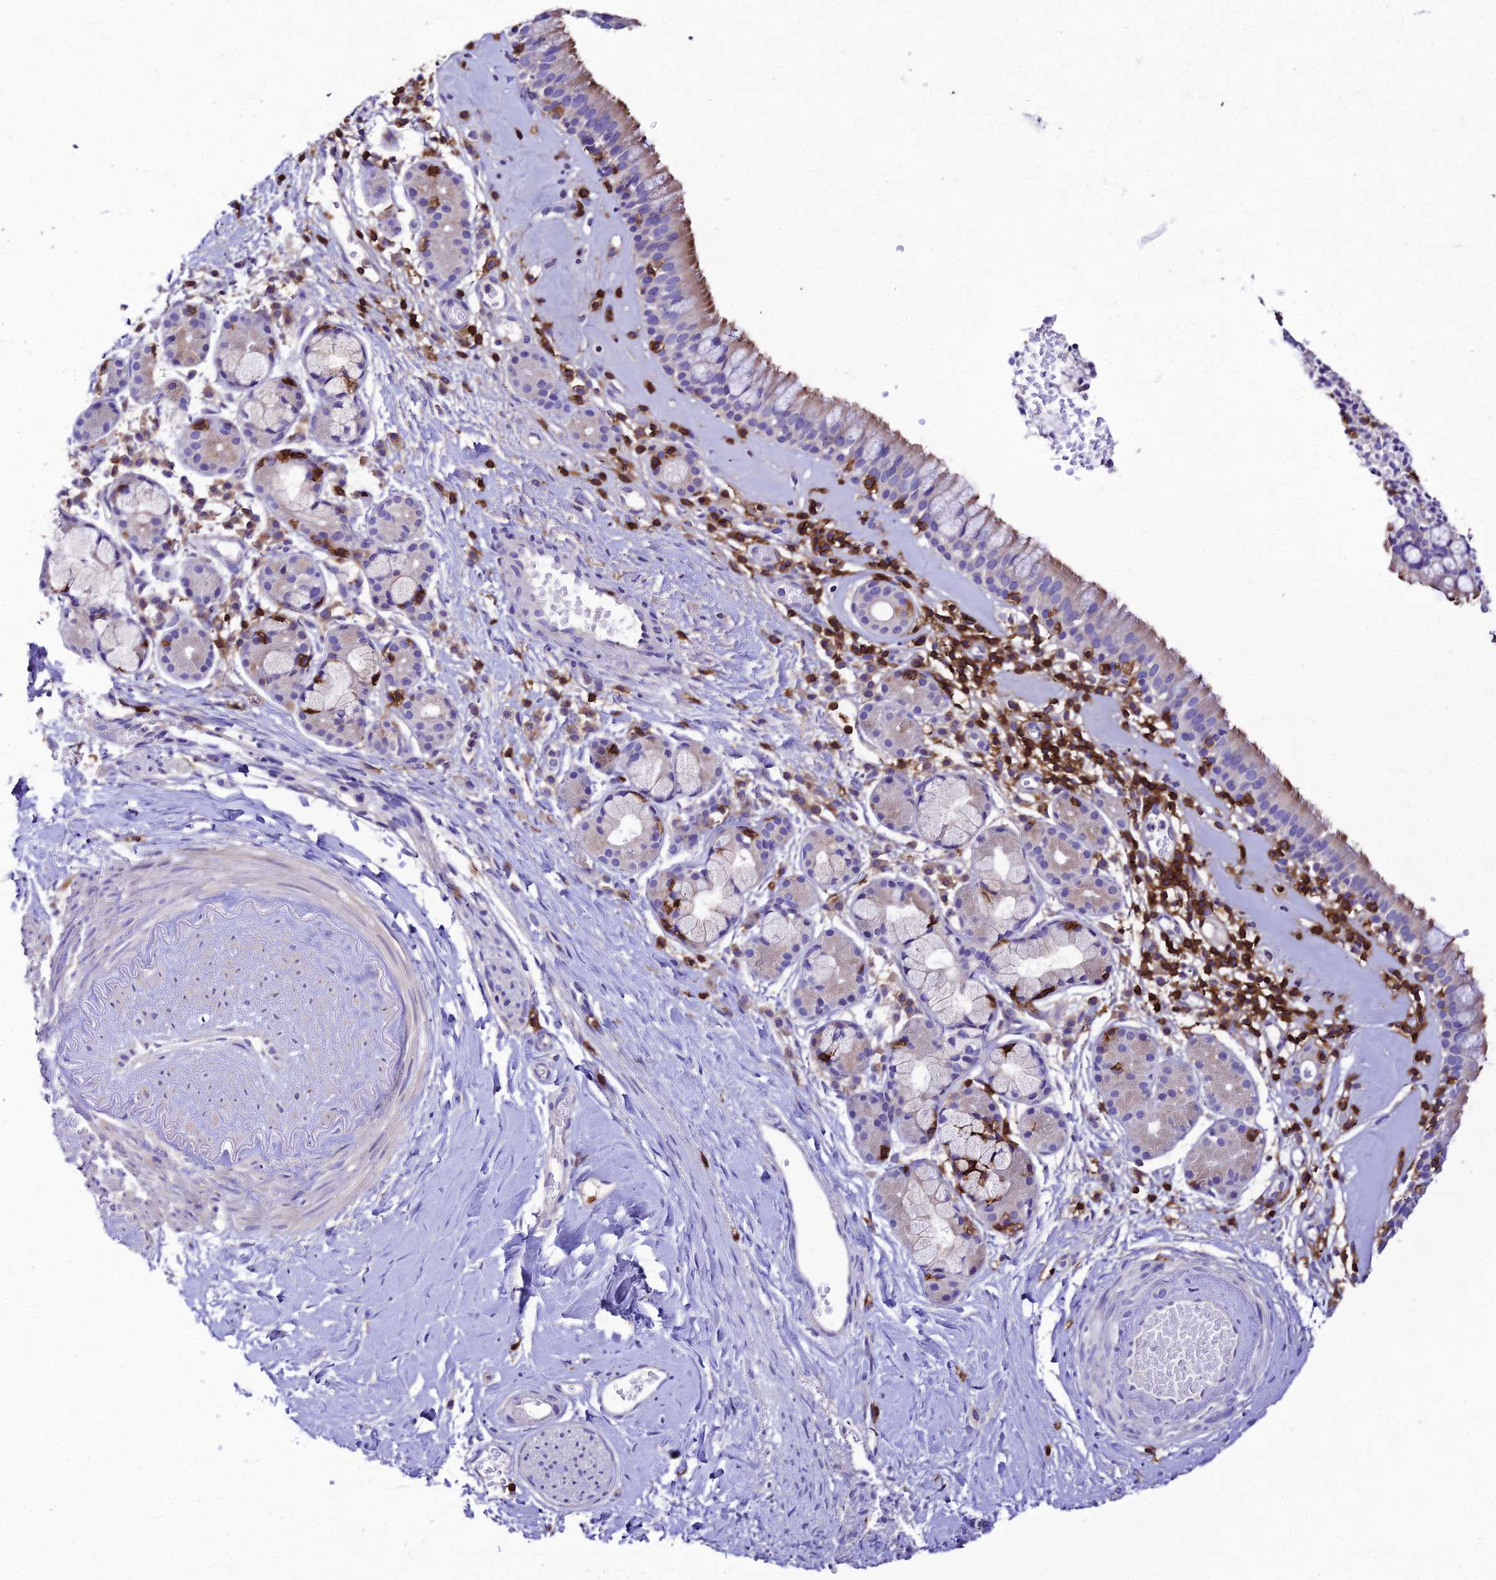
{"staining": {"intensity": "moderate", "quantity": "<25%", "location": "cytoplasmic/membranous"}, "tissue": "nasopharynx", "cell_type": "Respiratory epithelial cells", "image_type": "normal", "snomed": [{"axis": "morphology", "description": "Normal tissue, NOS"}, {"axis": "topography", "description": "Nasopharynx"}], "caption": "This is an image of immunohistochemistry (IHC) staining of benign nasopharynx, which shows moderate expression in the cytoplasmic/membranous of respiratory epithelial cells.", "gene": "PTPRCAP", "patient": {"sex": "male", "age": 82}}